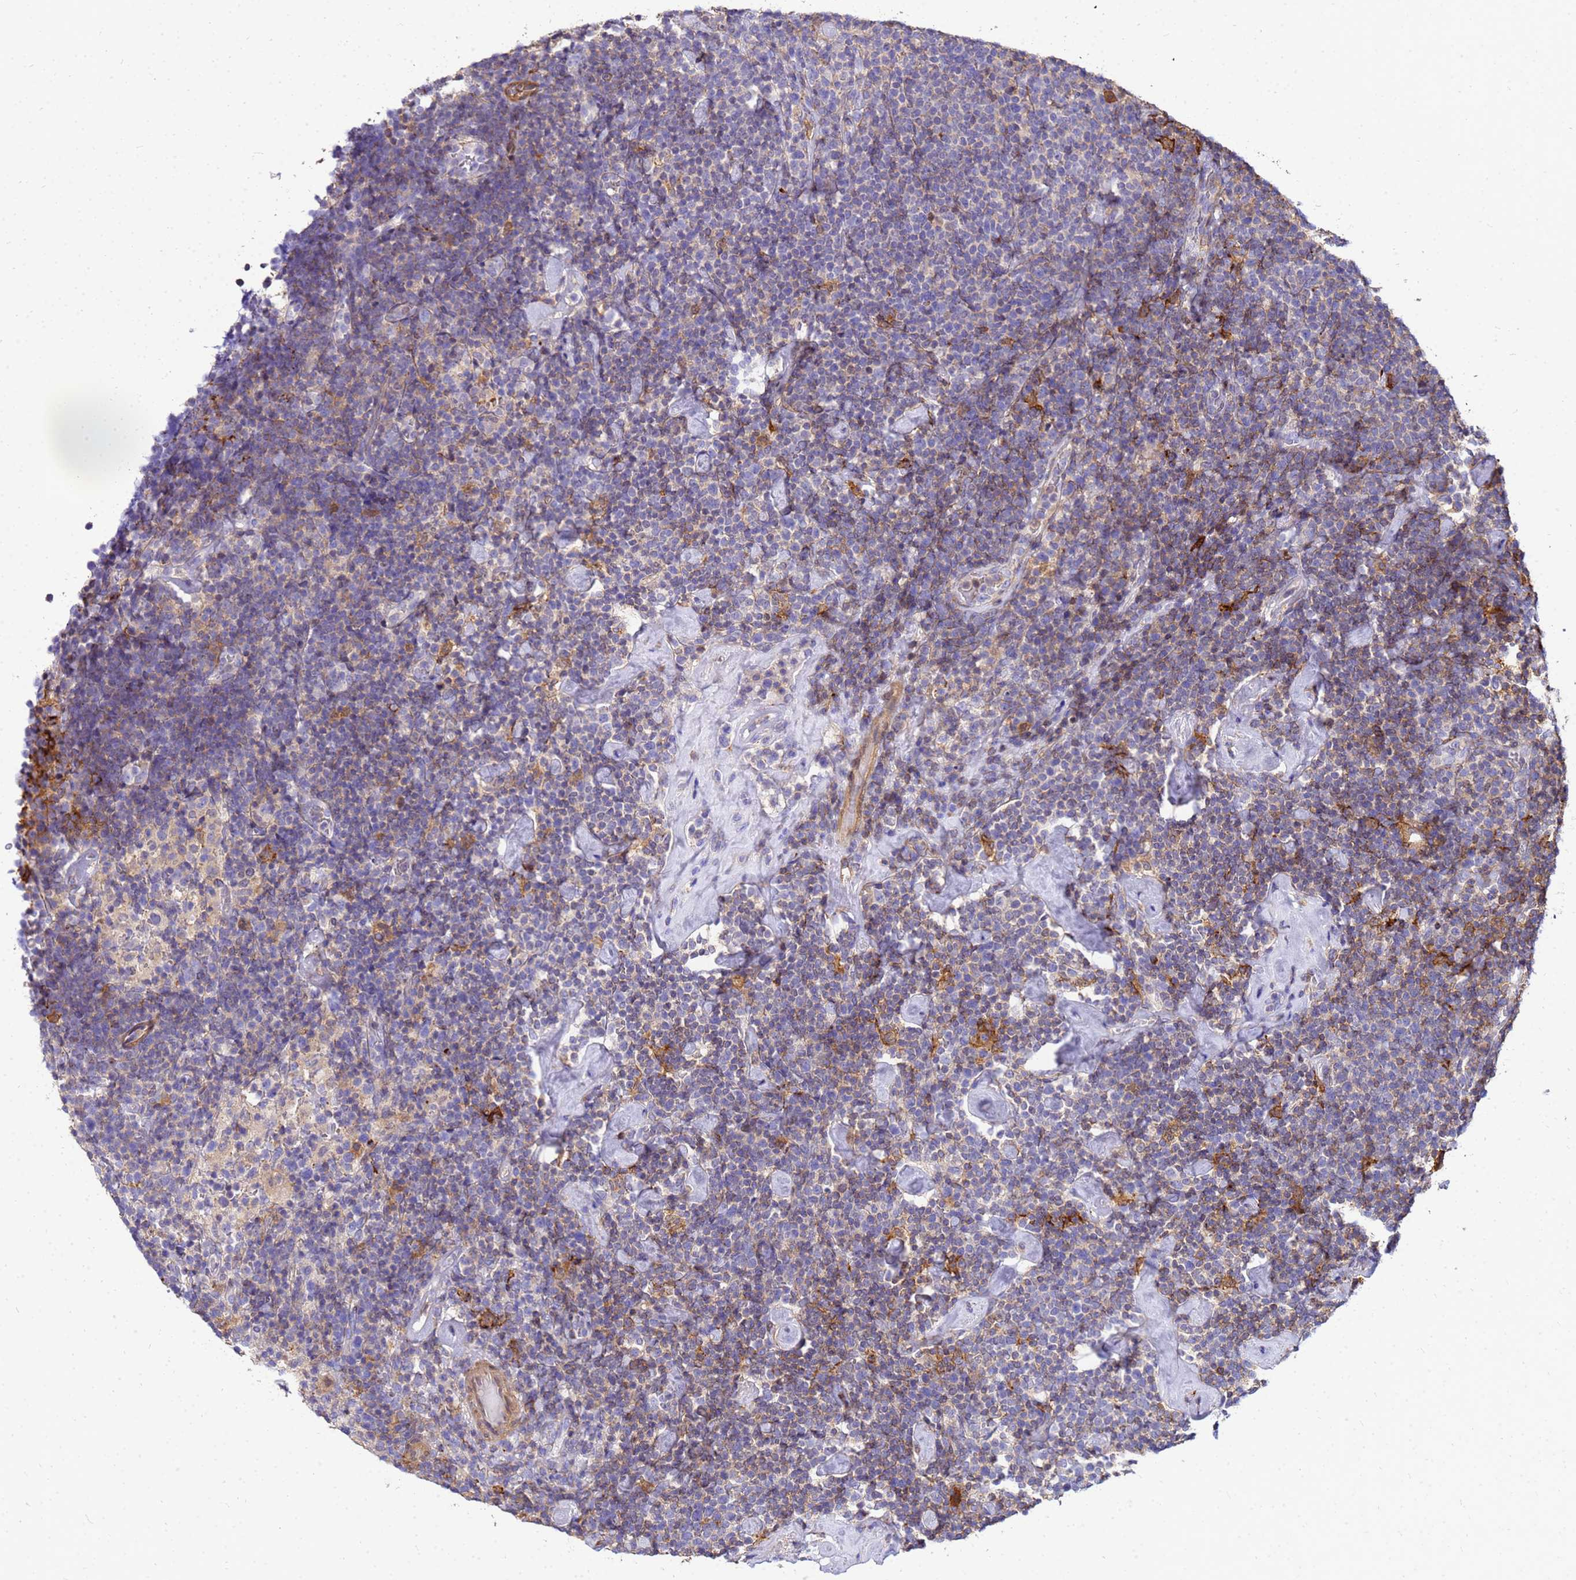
{"staining": {"intensity": "weak", "quantity": "25%-75%", "location": "cytoplasmic/membranous"}, "tissue": "lymphoma", "cell_type": "Tumor cells", "image_type": "cancer", "snomed": [{"axis": "morphology", "description": "Malignant lymphoma, non-Hodgkin's type, High grade"}, {"axis": "topography", "description": "Lymph node"}], "caption": "High-magnification brightfield microscopy of high-grade malignant lymphoma, non-Hodgkin's type stained with DAB (3,3'-diaminobenzidine) (brown) and counterstained with hematoxylin (blue). tumor cells exhibit weak cytoplasmic/membranous positivity is identified in approximately25%-75% of cells.", "gene": "DBNDD2", "patient": {"sex": "male", "age": 61}}